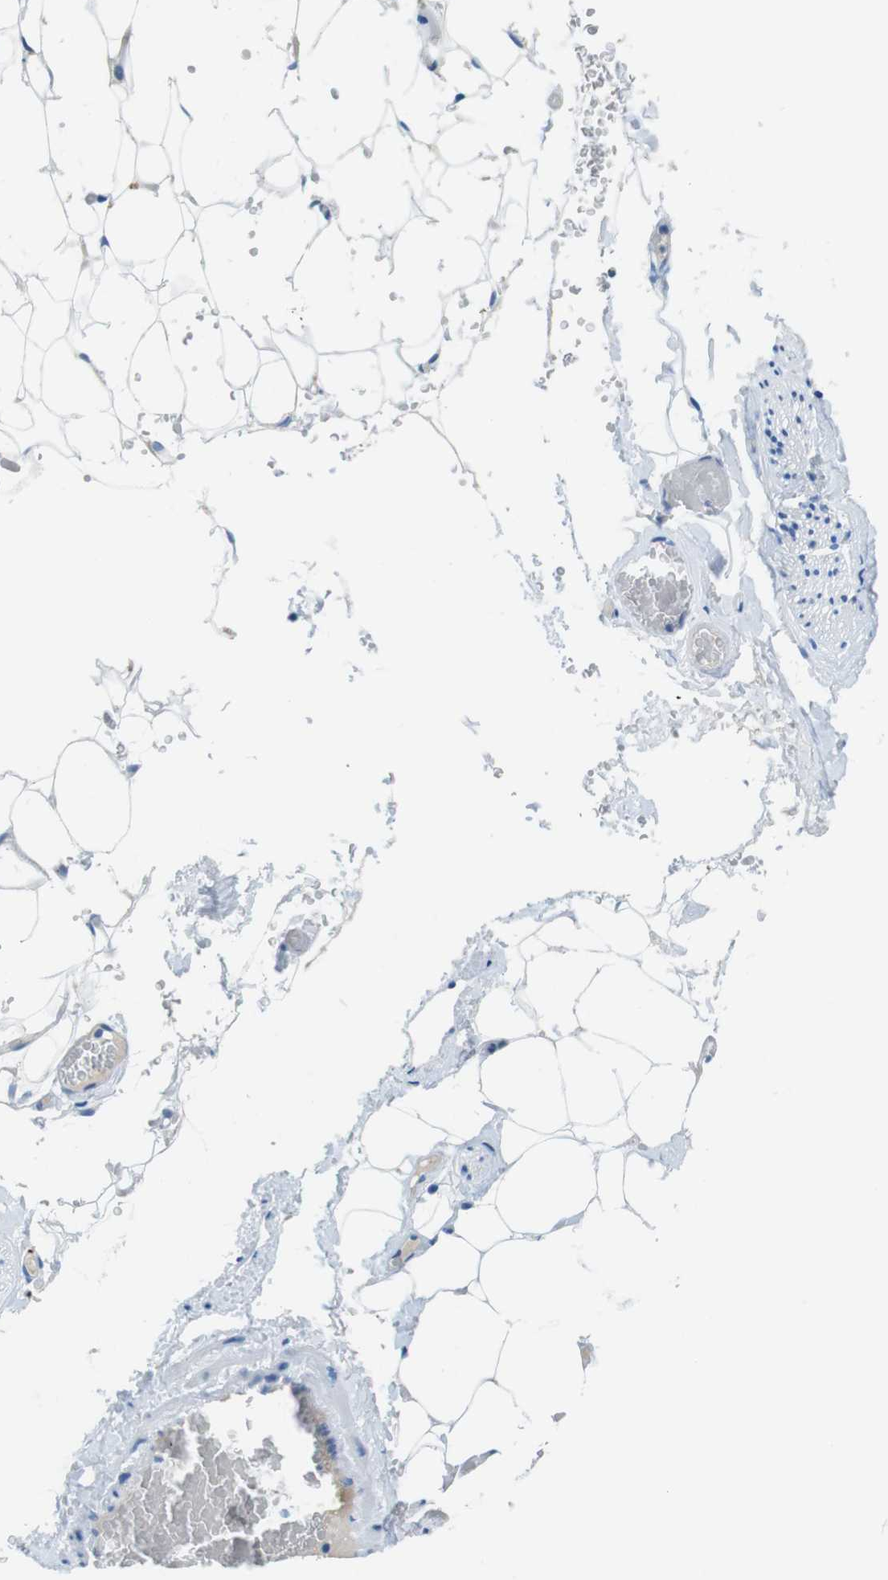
{"staining": {"intensity": "negative", "quantity": "none", "location": "none"}, "tissue": "adipose tissue", "cell_type": "Adipocytes", "image_type": "normal", "snomed": [{"axis": "morphology", "description": "Normal tissue, NOS"}, {"axis": "topography", "description": "Peripheral nerve tissue"}], "caption": "Adipocytes are negative for brown protein staining in unremarkable adipose tissue.", "gene": "SLC35A3", "patient": {"sex": "male", "age": 70}}